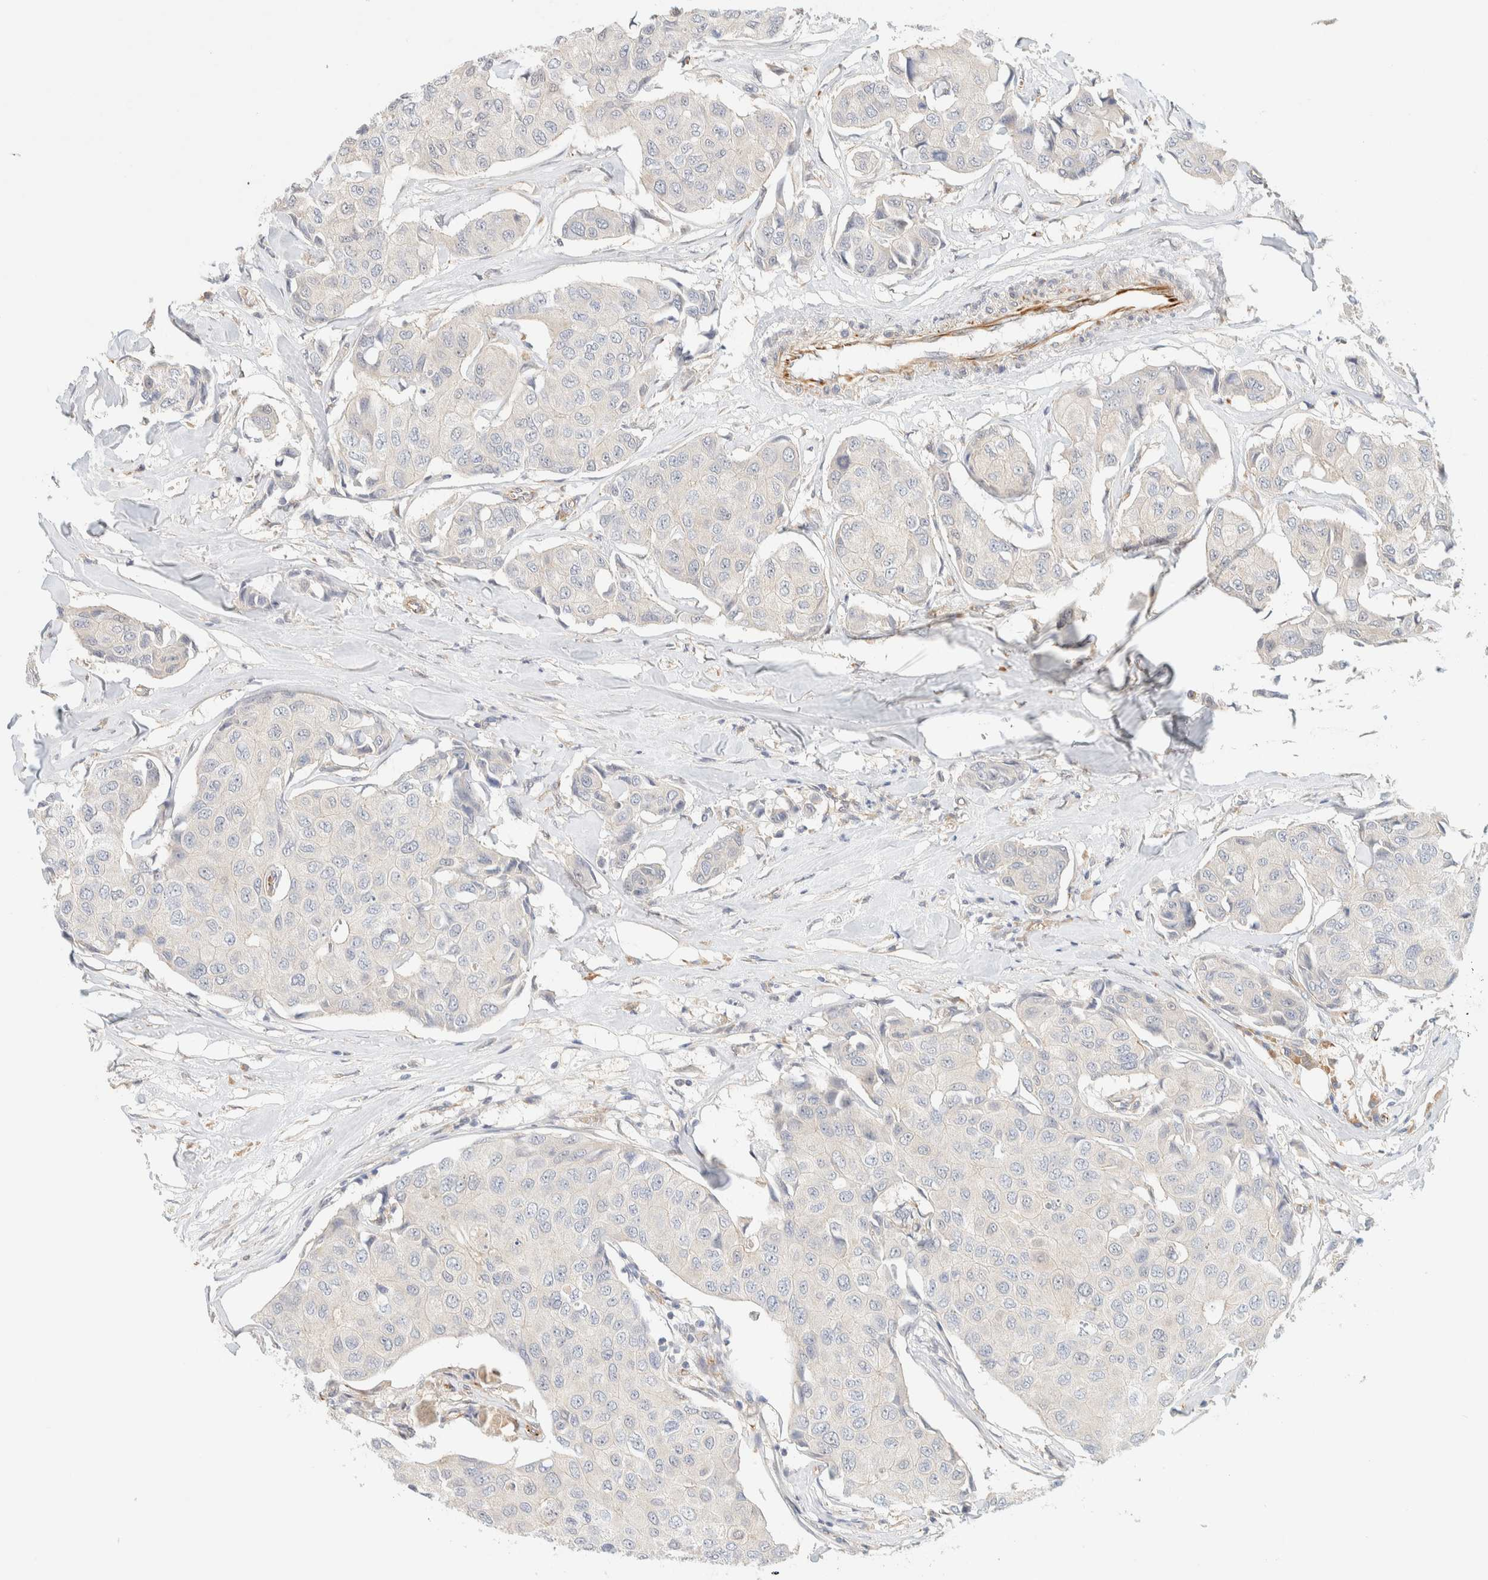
{"staining": {"intensity": "negative", "quantity": "none", "location": "none"}, "tissue": "breast cancer", "cell_type": "Tumor cells", "image_type": "cancer", "snomed": [{"axis": "morphology", "description": "Duct carcinoma"}, {"axis": "topography", "description": "Breast"}], "caption": "IHC of human breast cancer (intraductal carcinoma) exhibits no expression in tumor cells.", "gene": "FAT1", "patient": {"sex": "female", "age": 80}}